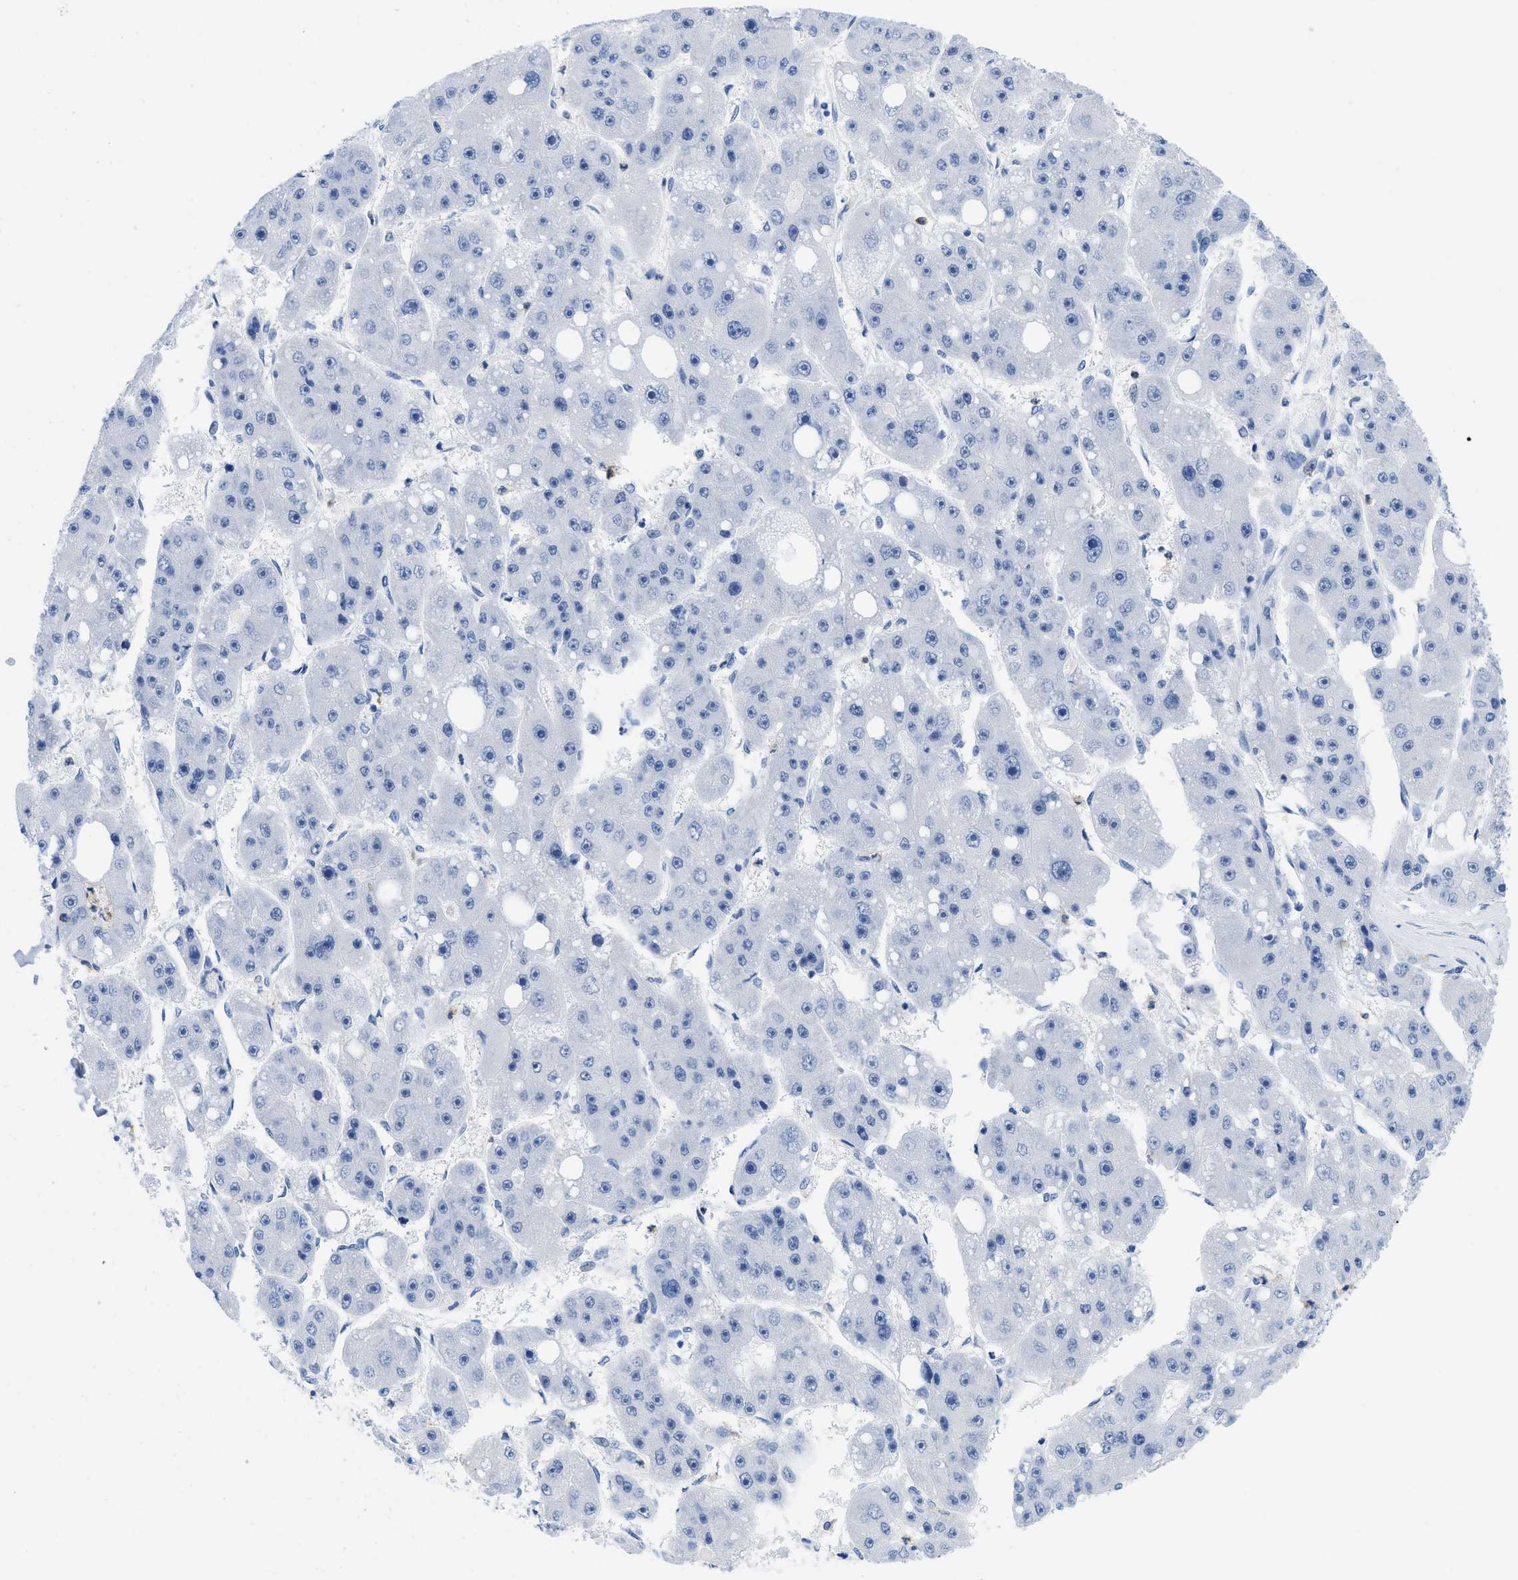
{"staining": {"intensity": "negative", "quantity": "none", "location": "none"}, "tissue": "liver cancer", "cell_type": "Tumor cells", "image_type": "cancer", "snomed": [{"axis": "morphology", "description": "Carcinoma, Hepatocellular, NOS"}, {"axis": "topography", "description": "Liver"}], "caption": "A photomicrograph of liver cancer stained for a protein reveals no brown staining in tumor cells. The staining is performed using DAB brown chromogen with nuclei counter-stained in using hematoxylin.", "gene": "CR1", "patient": {"sex": "female", "age": 61}}